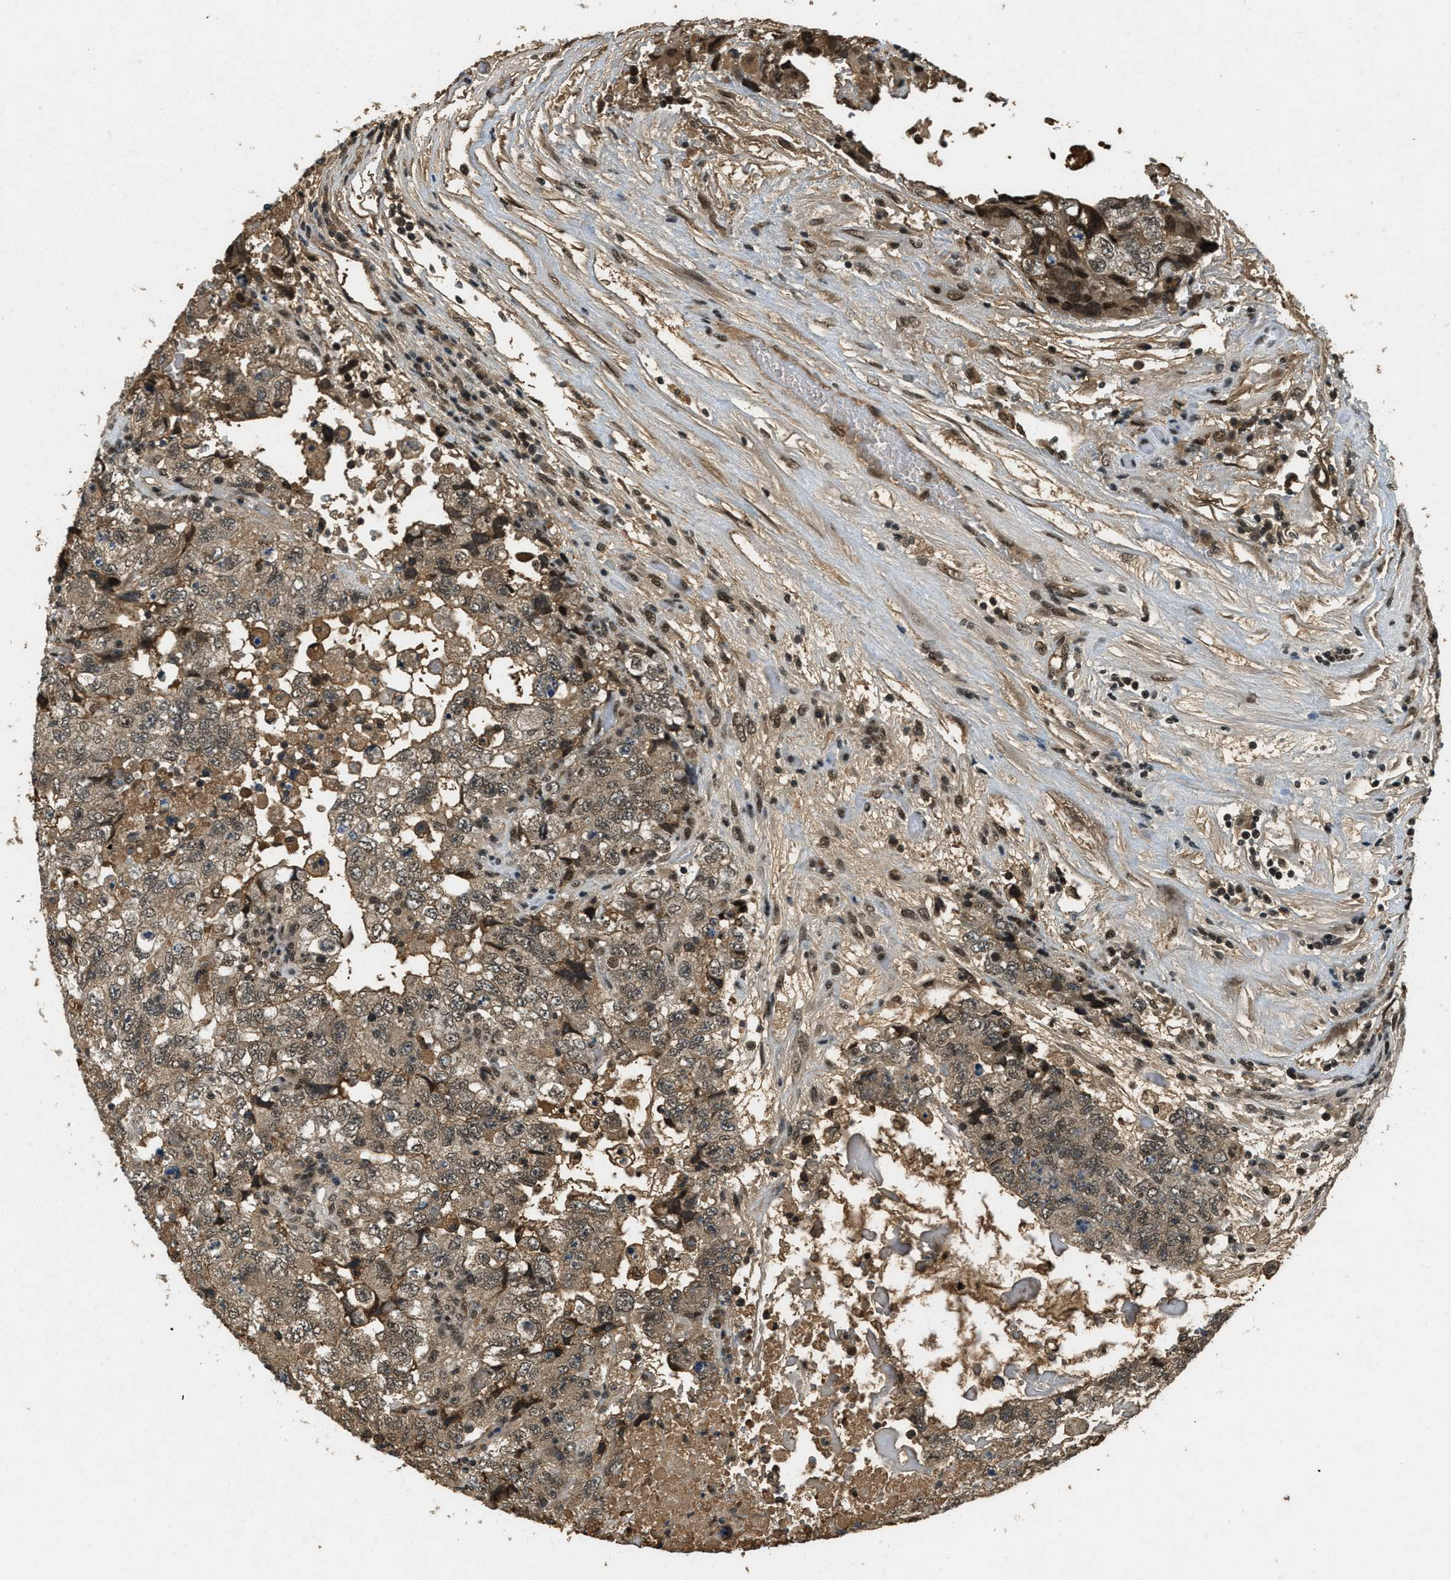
{"staining": {"intensity": "moderate", "quantity": ">75%", "location": "cytoplasmic/membranous,nuclear"}, "tissue": "testis cancer", "cell_type": "Tumor cells", "image_type": "cancer", "snomed": [{"axis": "morphology", "description": "Carcinoma, Embryonal, NOS"}, {"axis": "topography", "description": "Testis"}], "caption": "Embryonal carcinoma (testis) tissue exhibits moderate cytoplasmic/membranous and nuclear staining in about >75% of tumor cells", "gene": "ZNF148", "patient": {"sex": "male", "age": 36}}